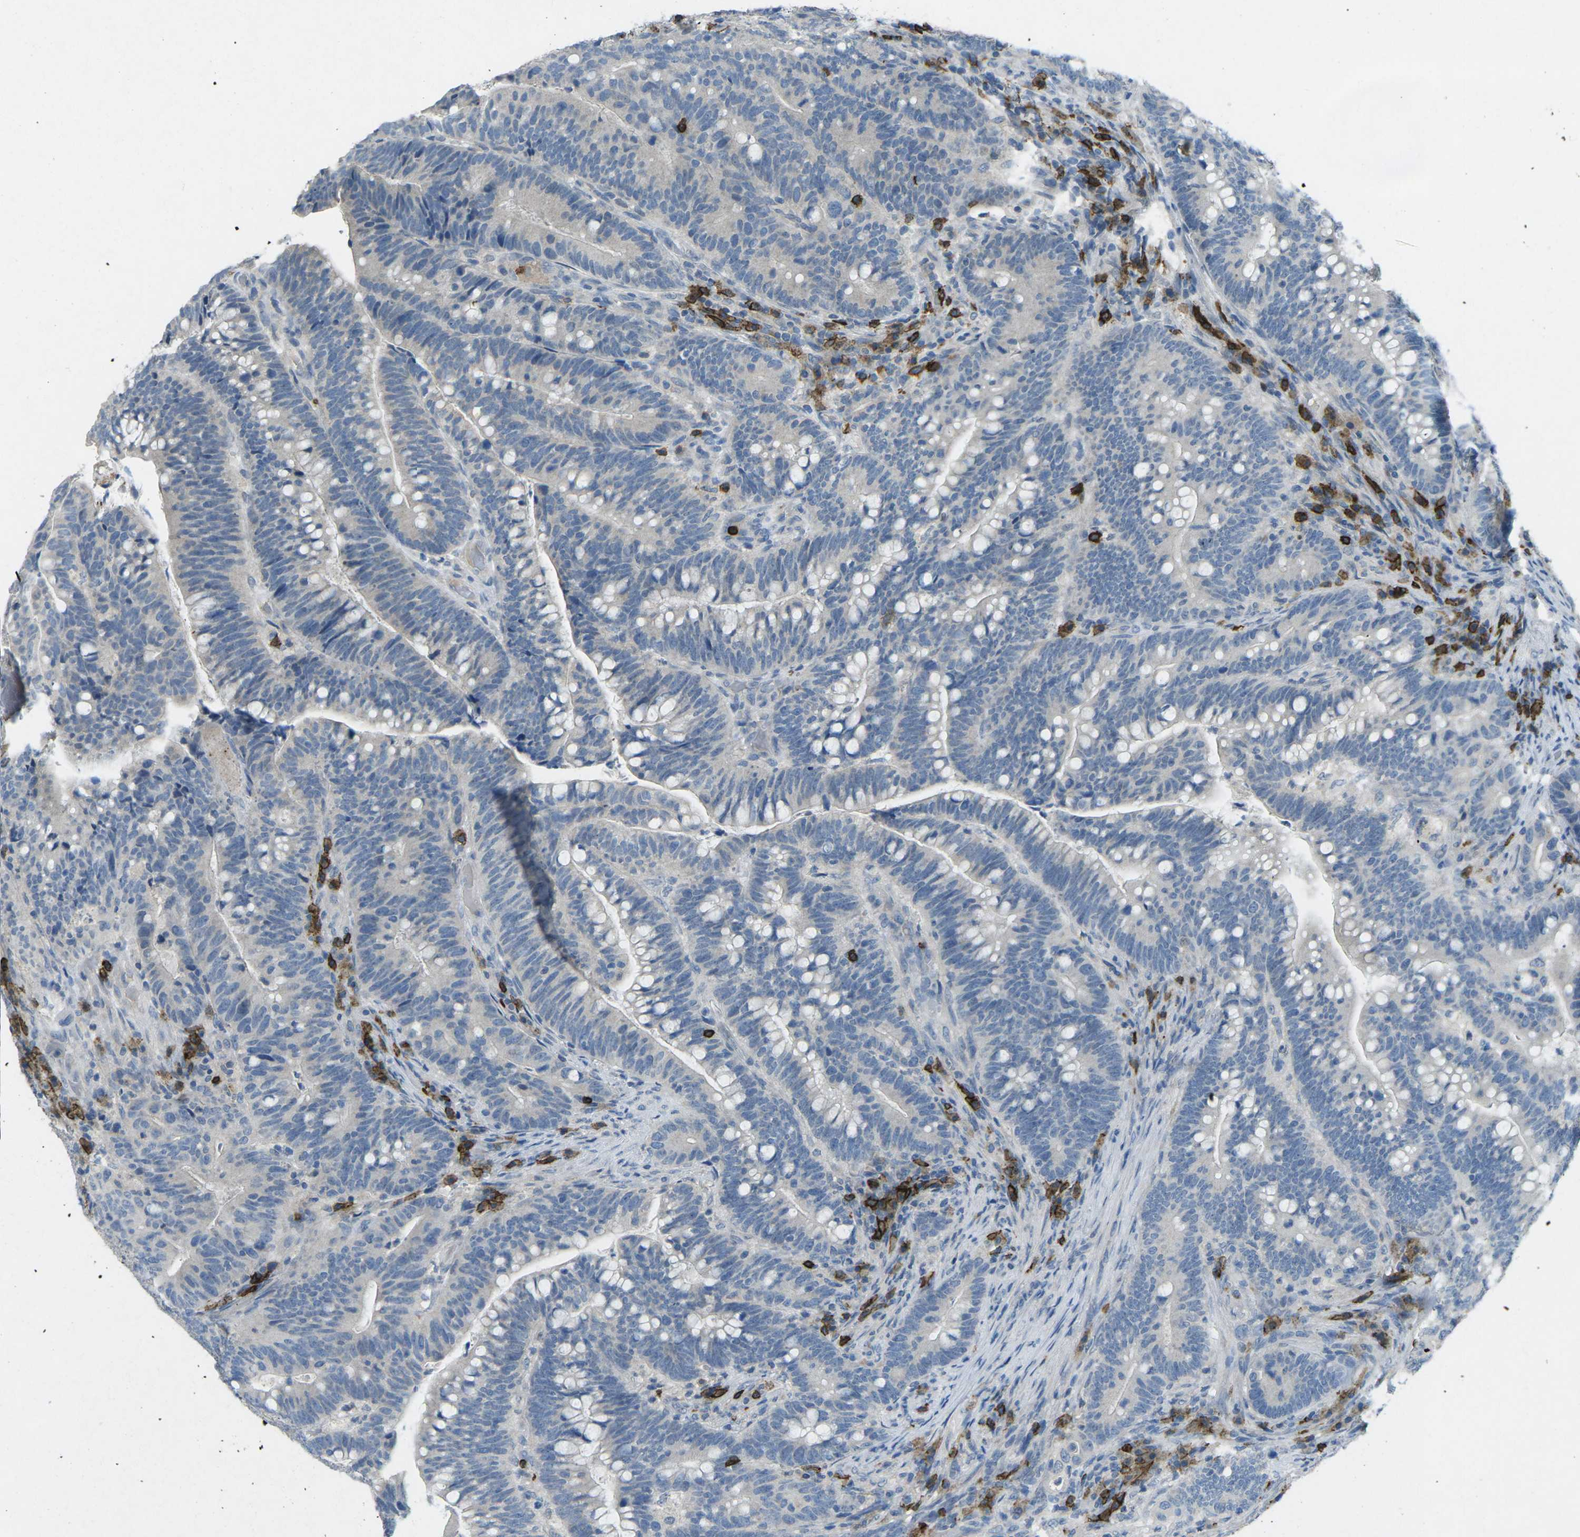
{"staining": {"intensity": "negative", "quantity": "none", "location": "none"}, "tissue": "colorectal cancer", "cell_type": "Tumor cells", "image_type": "cancer", "snomed": [{"axis": "morphology", "description": "Normal tissue, NOS"}, {"axis": "morphology", "description": "Adenocarcinoma, NOS"}, {"axis": "topography", "description": "Colon"}], "caption": "A photomicrograph of colorectal cancer (adenocarcinoma) stained for a protein shows no brown staining in tumor cells.", "gene": "CD19", "patient": {"sex": "female", "age": 66}}